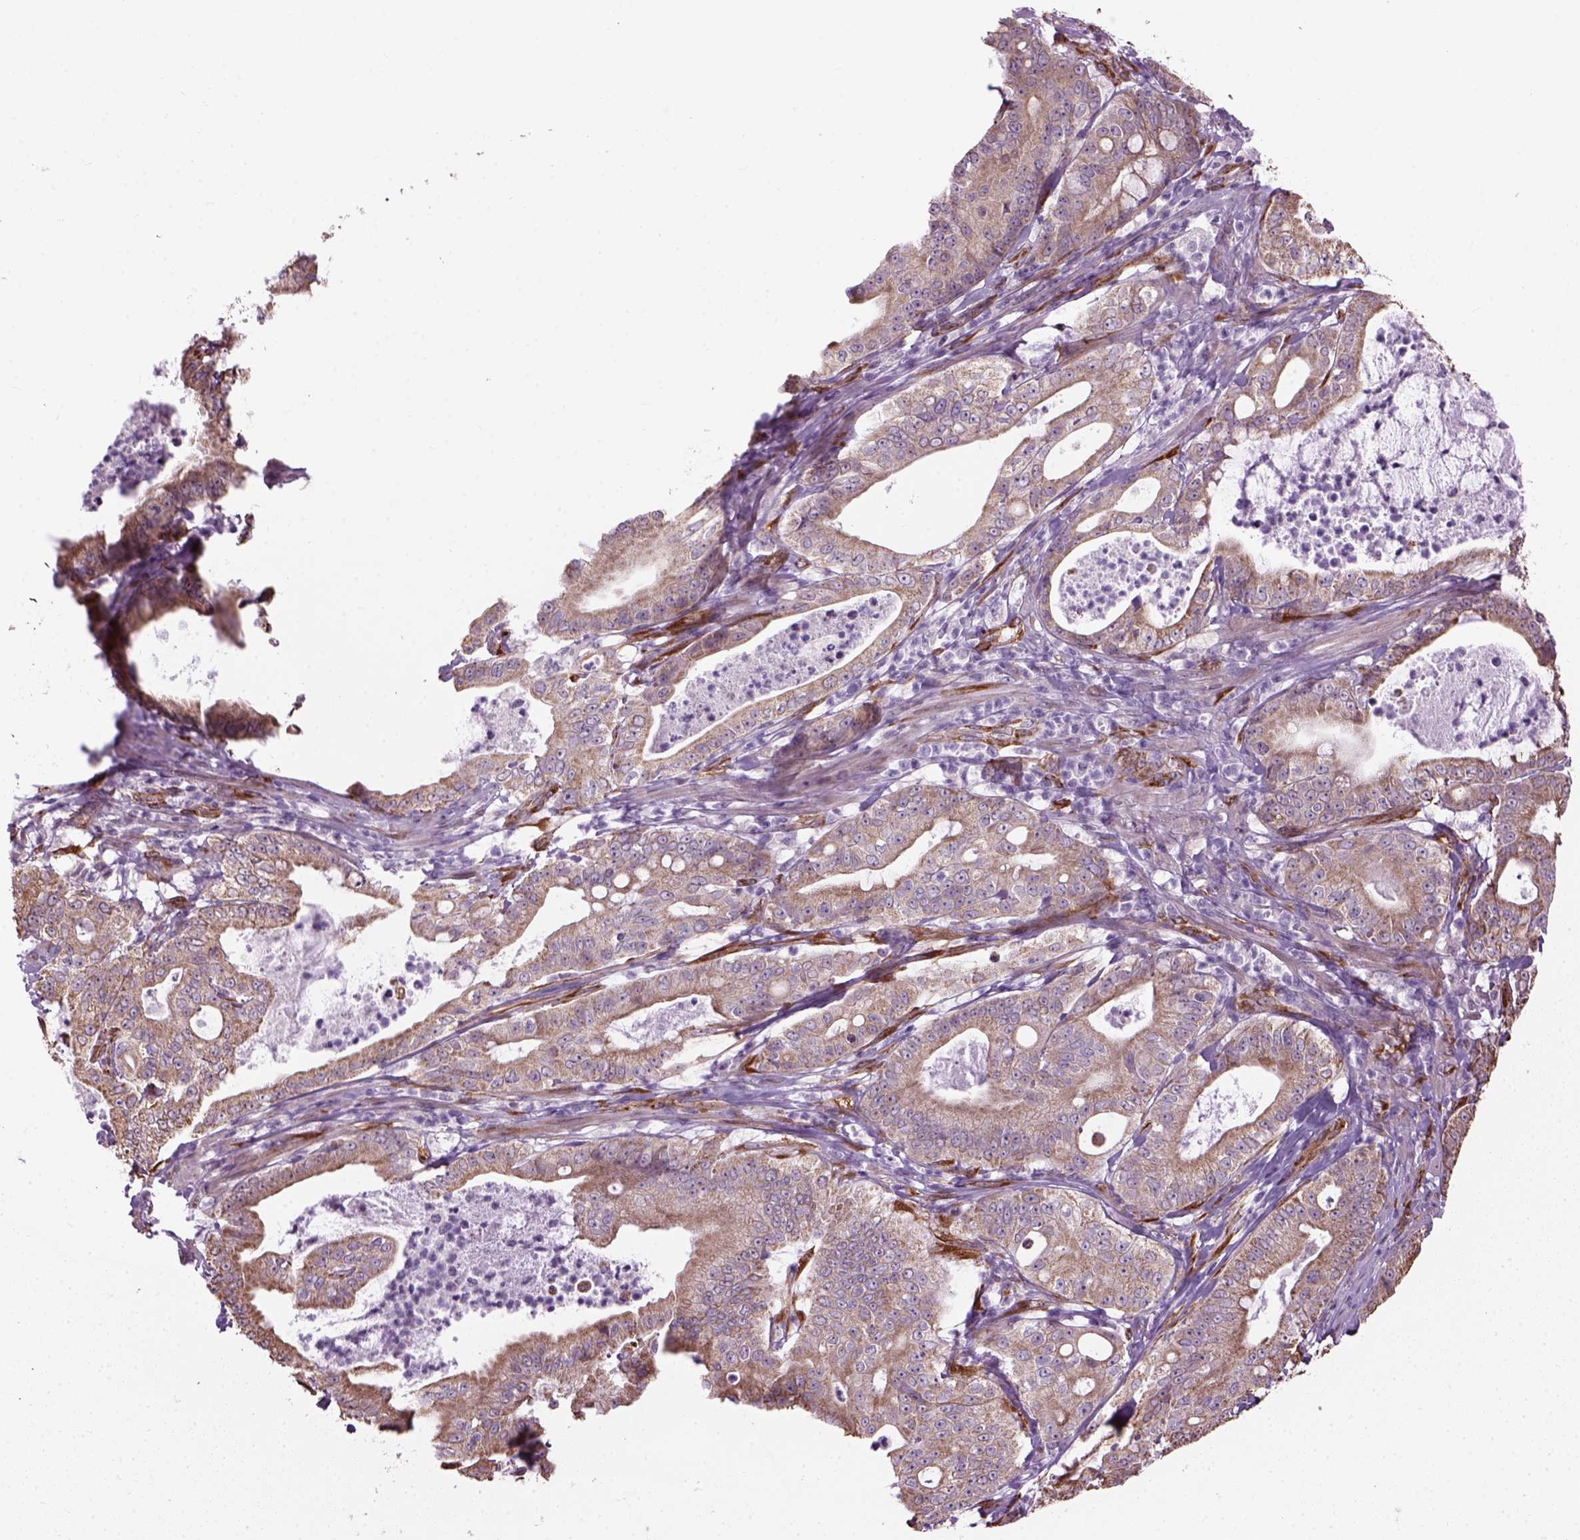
{"staining": {"intensity": "weak", "quantity": ">75%", "location": "cytoplasmic/membranous"}, "tissue": "pancreatic cancer", "cell_type": "Tumor cells", "image_type": "cancer", "snomed": [{"axis": "morphology", "description": "Adenocarcinoma, NOS"}, {"axis": "topography", "description": "Pancreas"}], "caption": "Approximately >75% of tumor cells in human pancreatic cancer (adenocarcinoma) show weak cytoplasmic/membranous protein positivity as visualized by brown immunohistochemical staining.", "gene": "XK", "patient": {"sex": "male", "age": 71}}